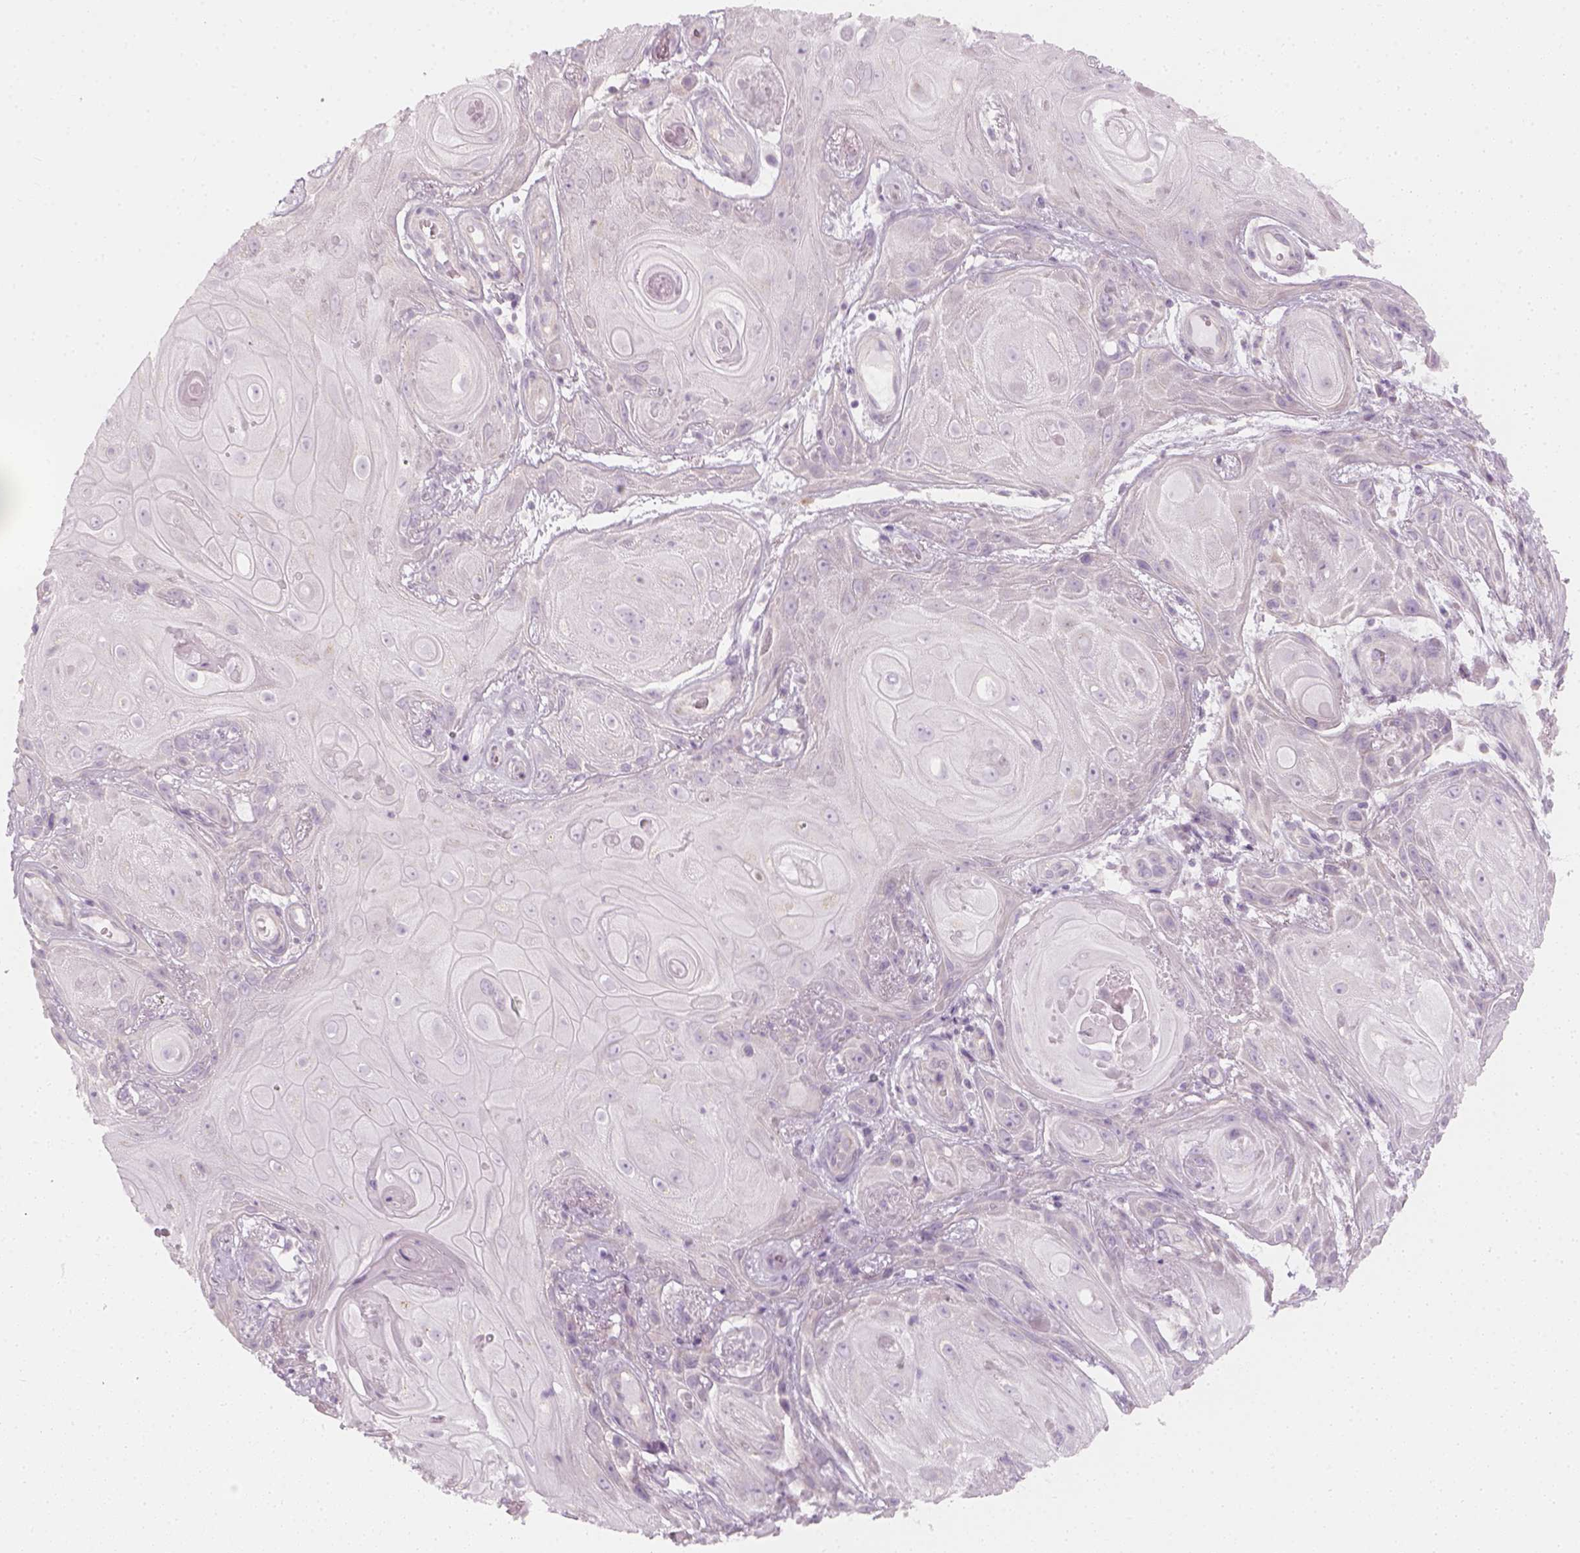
{"staining": {"intensity": "negative", "quantity": "none", "location": "none"}, "tissue": "skin cancer", "cell_type": "Tumor cells", "image_type": "cancer", "snomed": [{"axis": "morphology", "description": "Squamous cell carcinoma, NOS"}, {"axis": "topography", "description": "Skin"}], "caption": "This is a histopathology image of immunohistochemistry staining of skin cancer (squamous cell carcinoma), which shows no positivity in tumor cells.", "gene": "PRAME", "patient": {"sex": "male", "age": 62}}